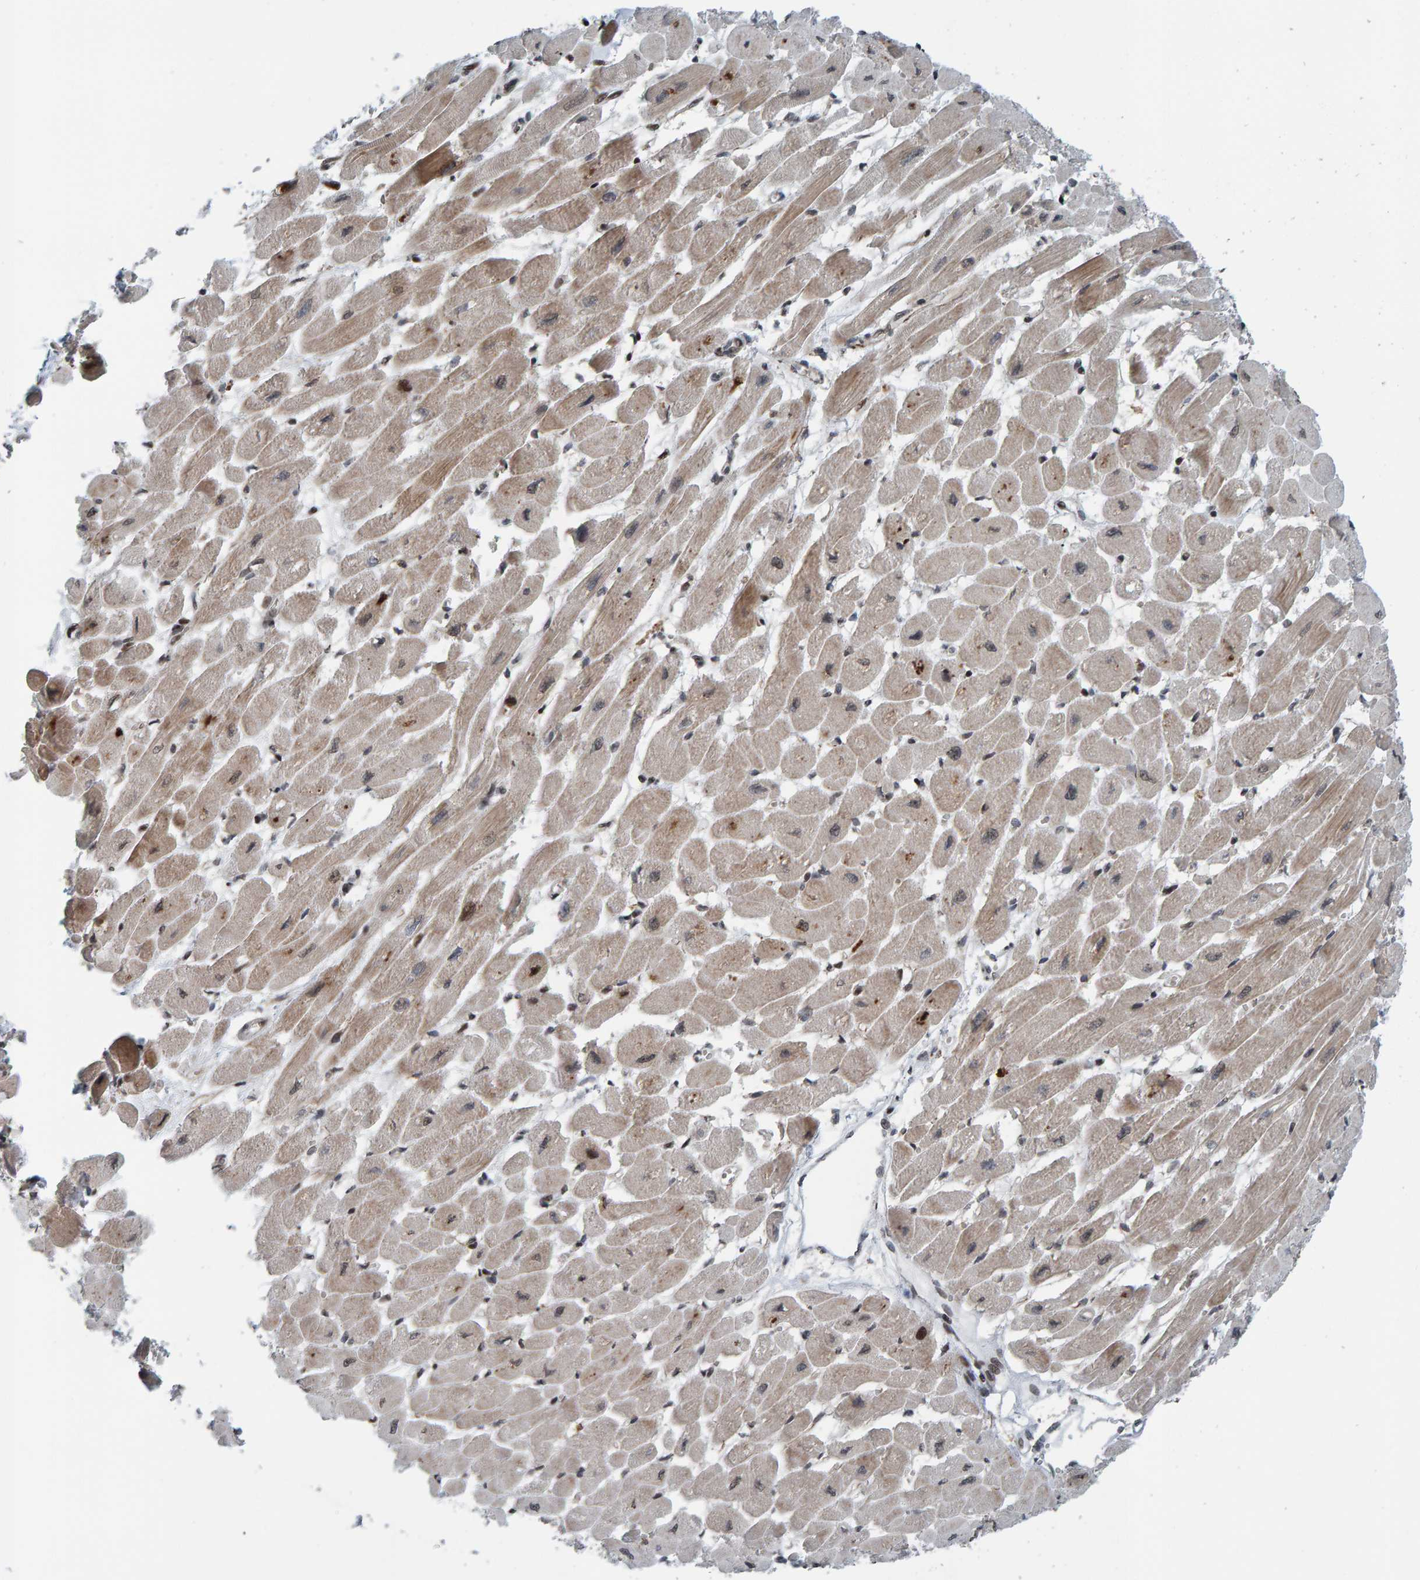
{"staining": {"intensity": "moderate", "quantity": ">75%", "location": "cytoplasmic/membranous,nuclear"}, "tissue": "heart muscle", "cell_type": "Cardiomyocytes", "image_type": "normal", "snomed": [{"axis": "morphology", "description": "Normal tissue, NOS"}, {"axis": "topography", "description": "Heart"}], "caption": "An immunohistochemistry photomicrograph of normal tissue is shown. Protein staining in brown shows moderate cytoplasmic/membranous,nuclear positivity in heart muscle within cardiomyocytes.", "gene": "ZNF366", "patient": {"sex": "female", "age": 54}}